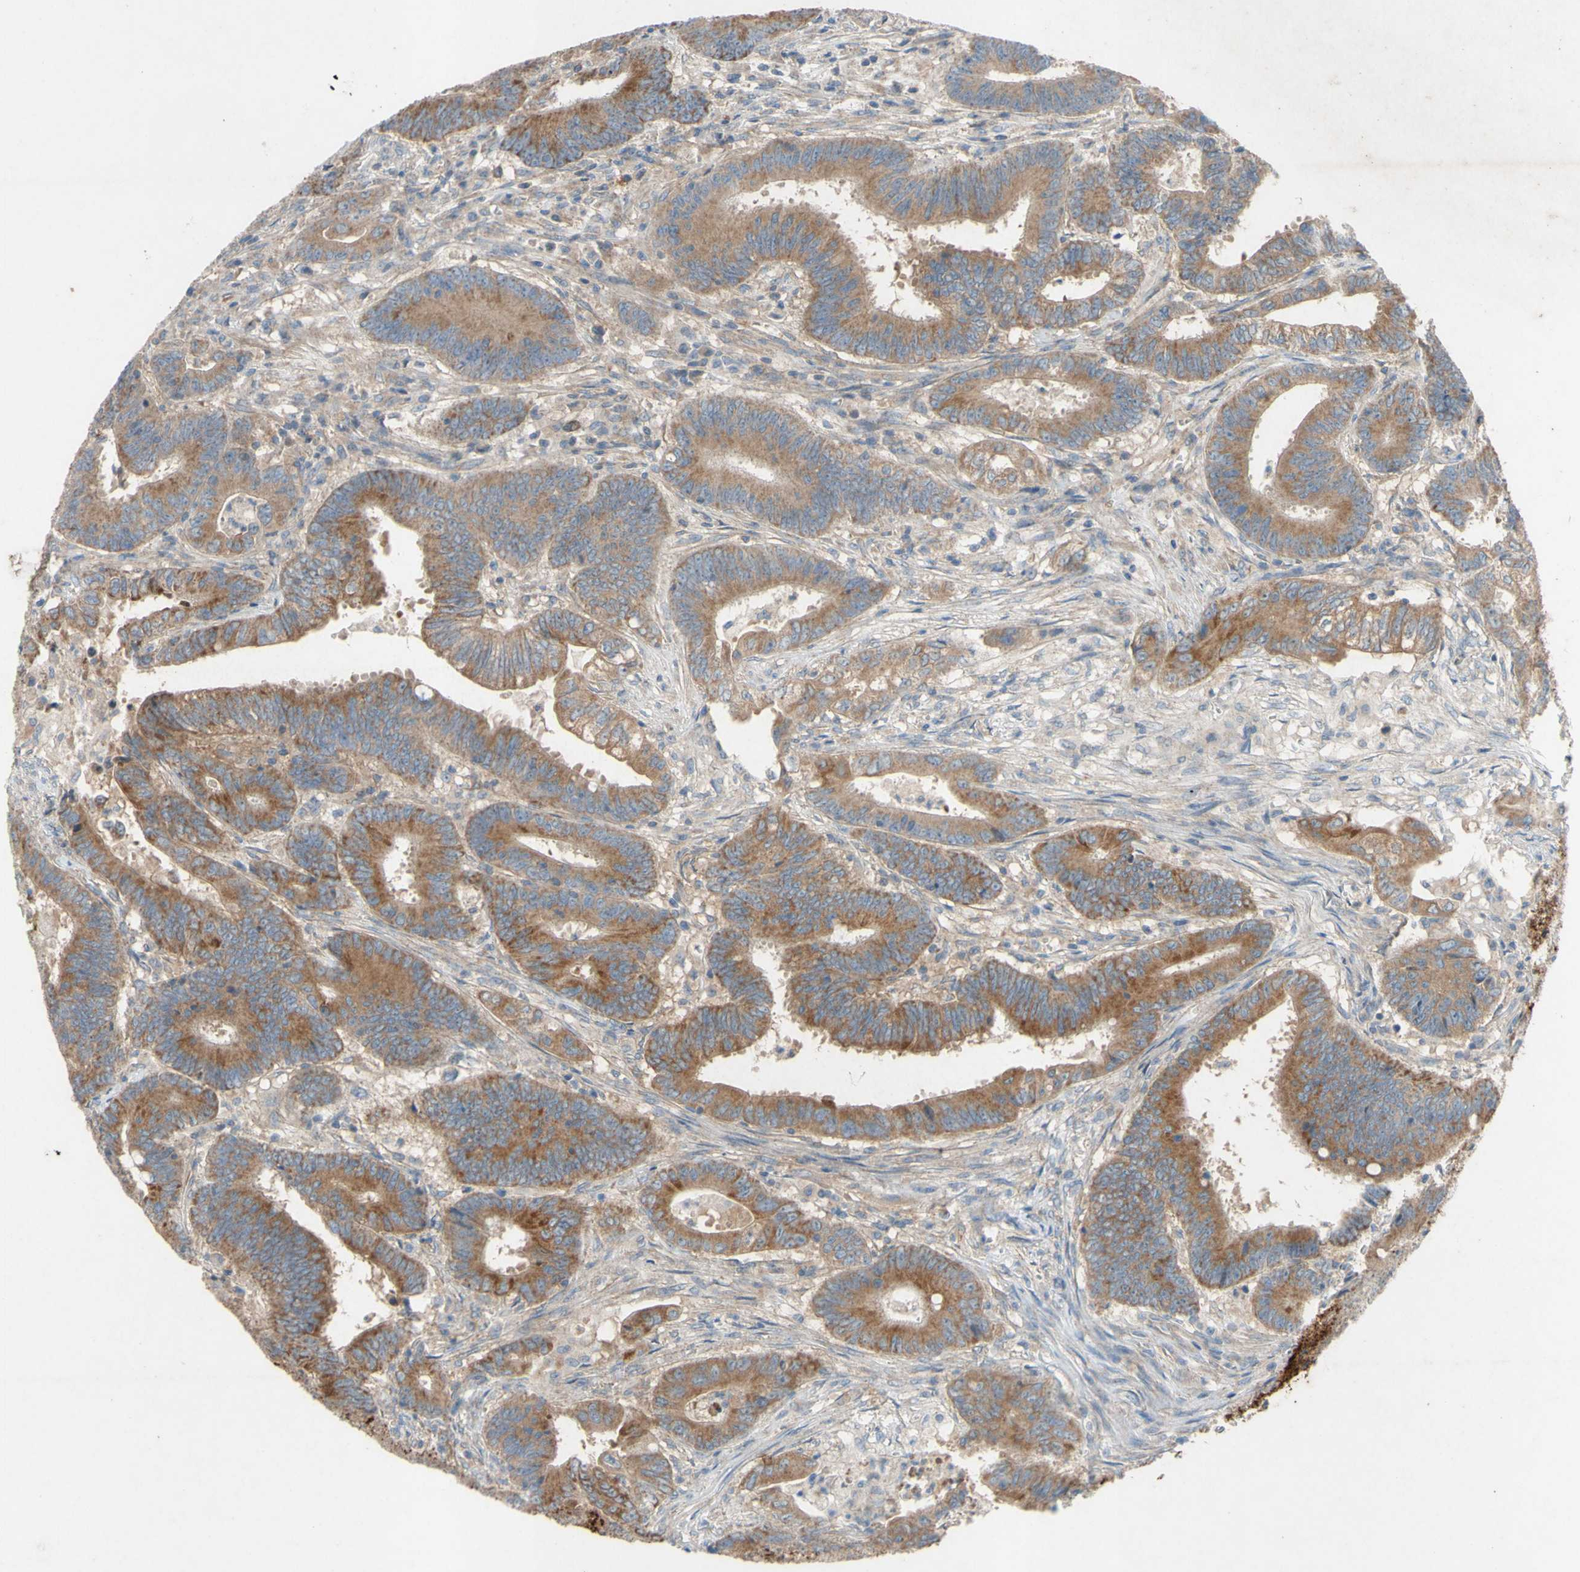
{"staining": {"intensity": "moderate", "quantity": ">75%", "location": "cytoplasmic/membranous"}, "tissue": "colorectal cancer", "cell_type": "Tumor cells", "image_type": "cancer", "snomed": [{"axis": "morphology", "description": "Adenocarcinoma, NOS"}, {"axis": "topography", "description": "Colon"}], "caption": "Immunohistochemical staining of human colorectal cancer (adenocarcinoma) shows medium levels of moderate cytoplasmic/membranous protein expression in approximately >75% of tumor cells.", "gene": "TST", "patient": {"sex": "male", "age": 45}}